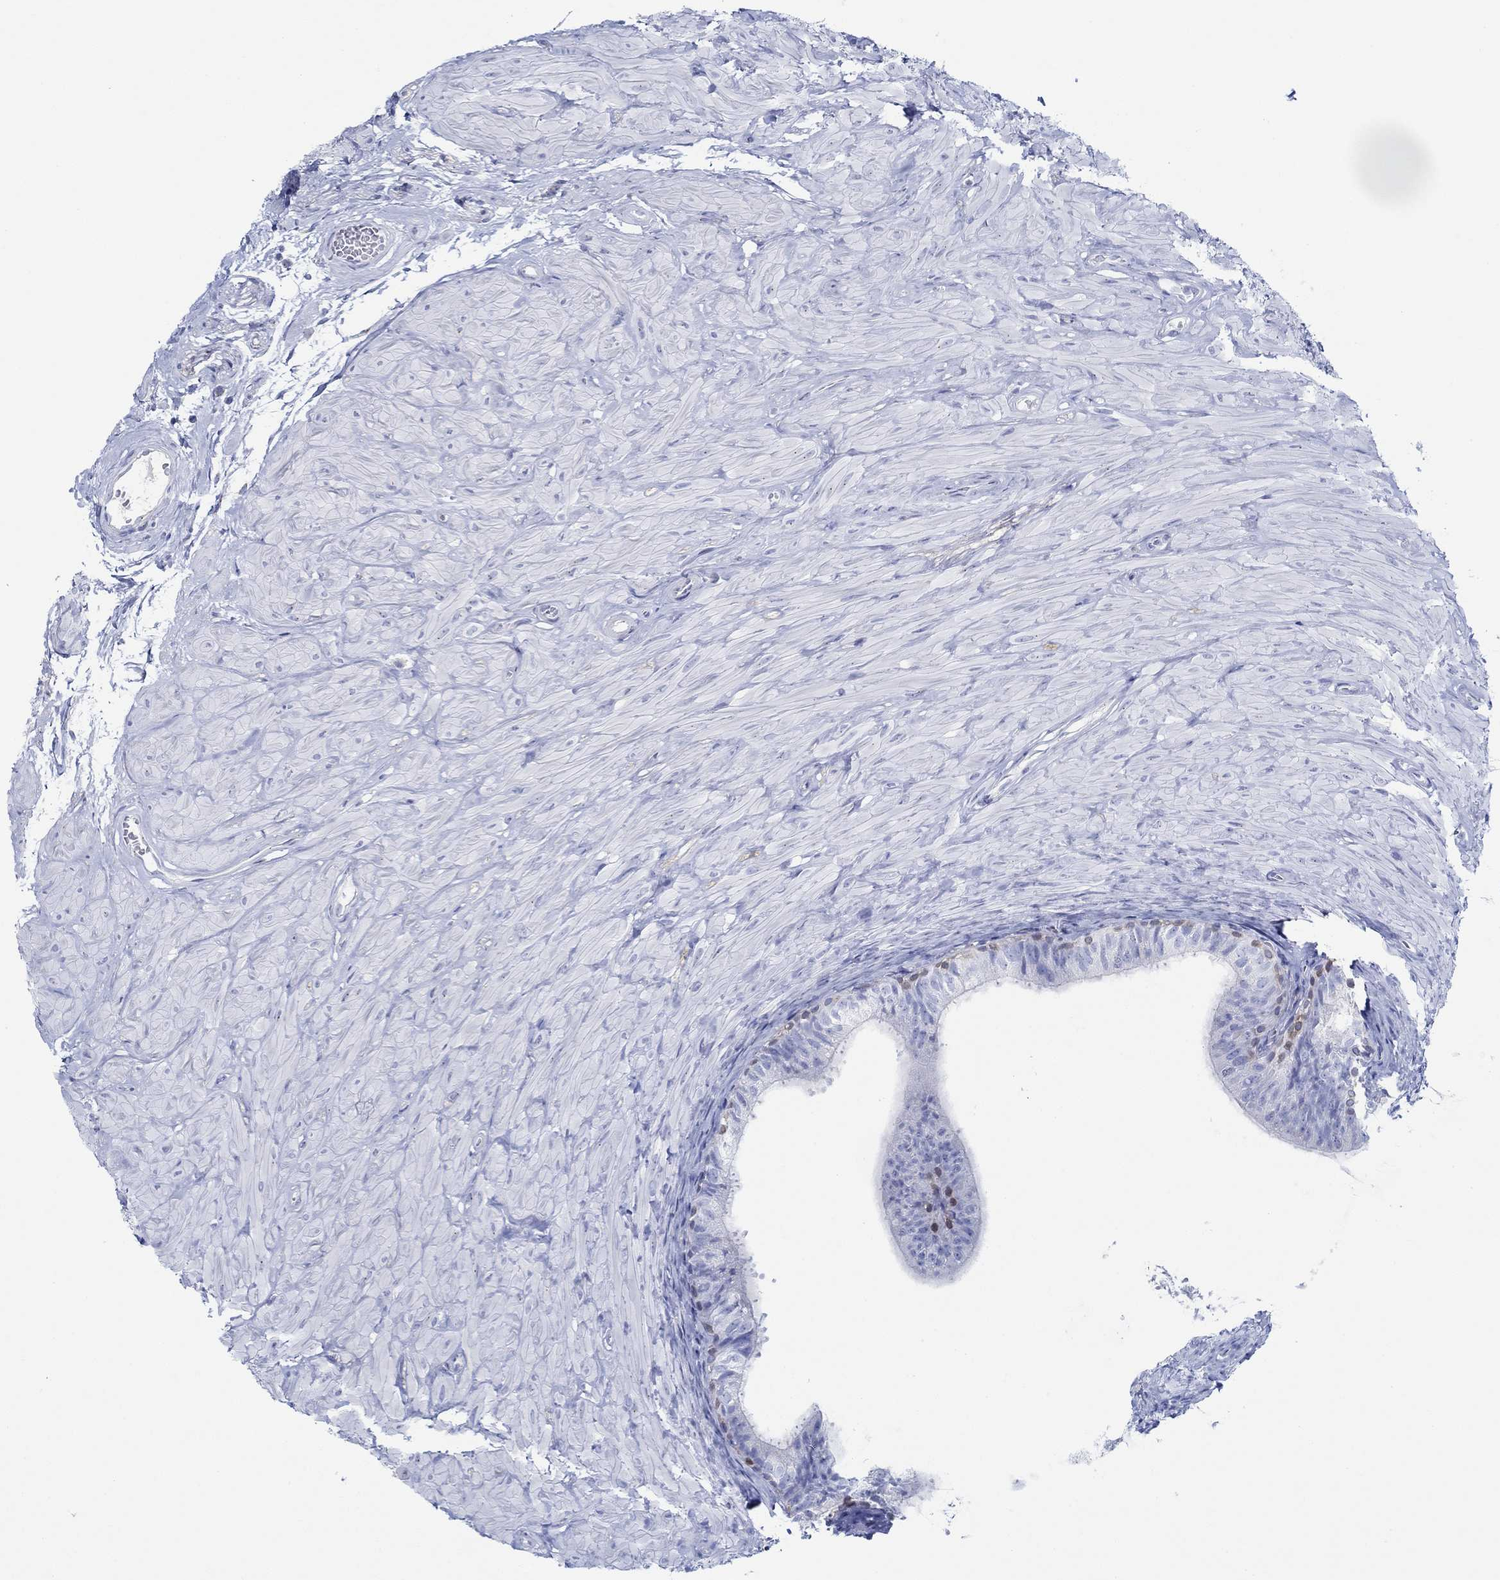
{"staining": {"intensity": "strong", "quantity": "<25%", "location": "cytoplasmic/membranous"}, "tissue": "epididymis", "cell_type": "Glandular cells", "image_type": "normal", "snomed": [{"axis": "morphology", "description": "Normal tissue, NOS"}, {"axis": "topography", "description": "Epididymis"}, {"axis": "topography", "description": "Vas deferens"}], "caption": "High-magnification brightfield microscopy of unremarkable epididymis stained with DAB (3,3'-diaminobenzidine) (brown) and counterstained with hematoxylin (blue). glandular cells exhibit strong cytoplasmic/membranous staining is identified in approximately<25% of cells. (Stains: DAB (3,3'-diaminobenzidine) in brown, nuclei in blue, Microscopy: brightfield microscopy at high magnification).", "gene": "IGFBP6", "patient": {"sex": "male", "age": 23}}